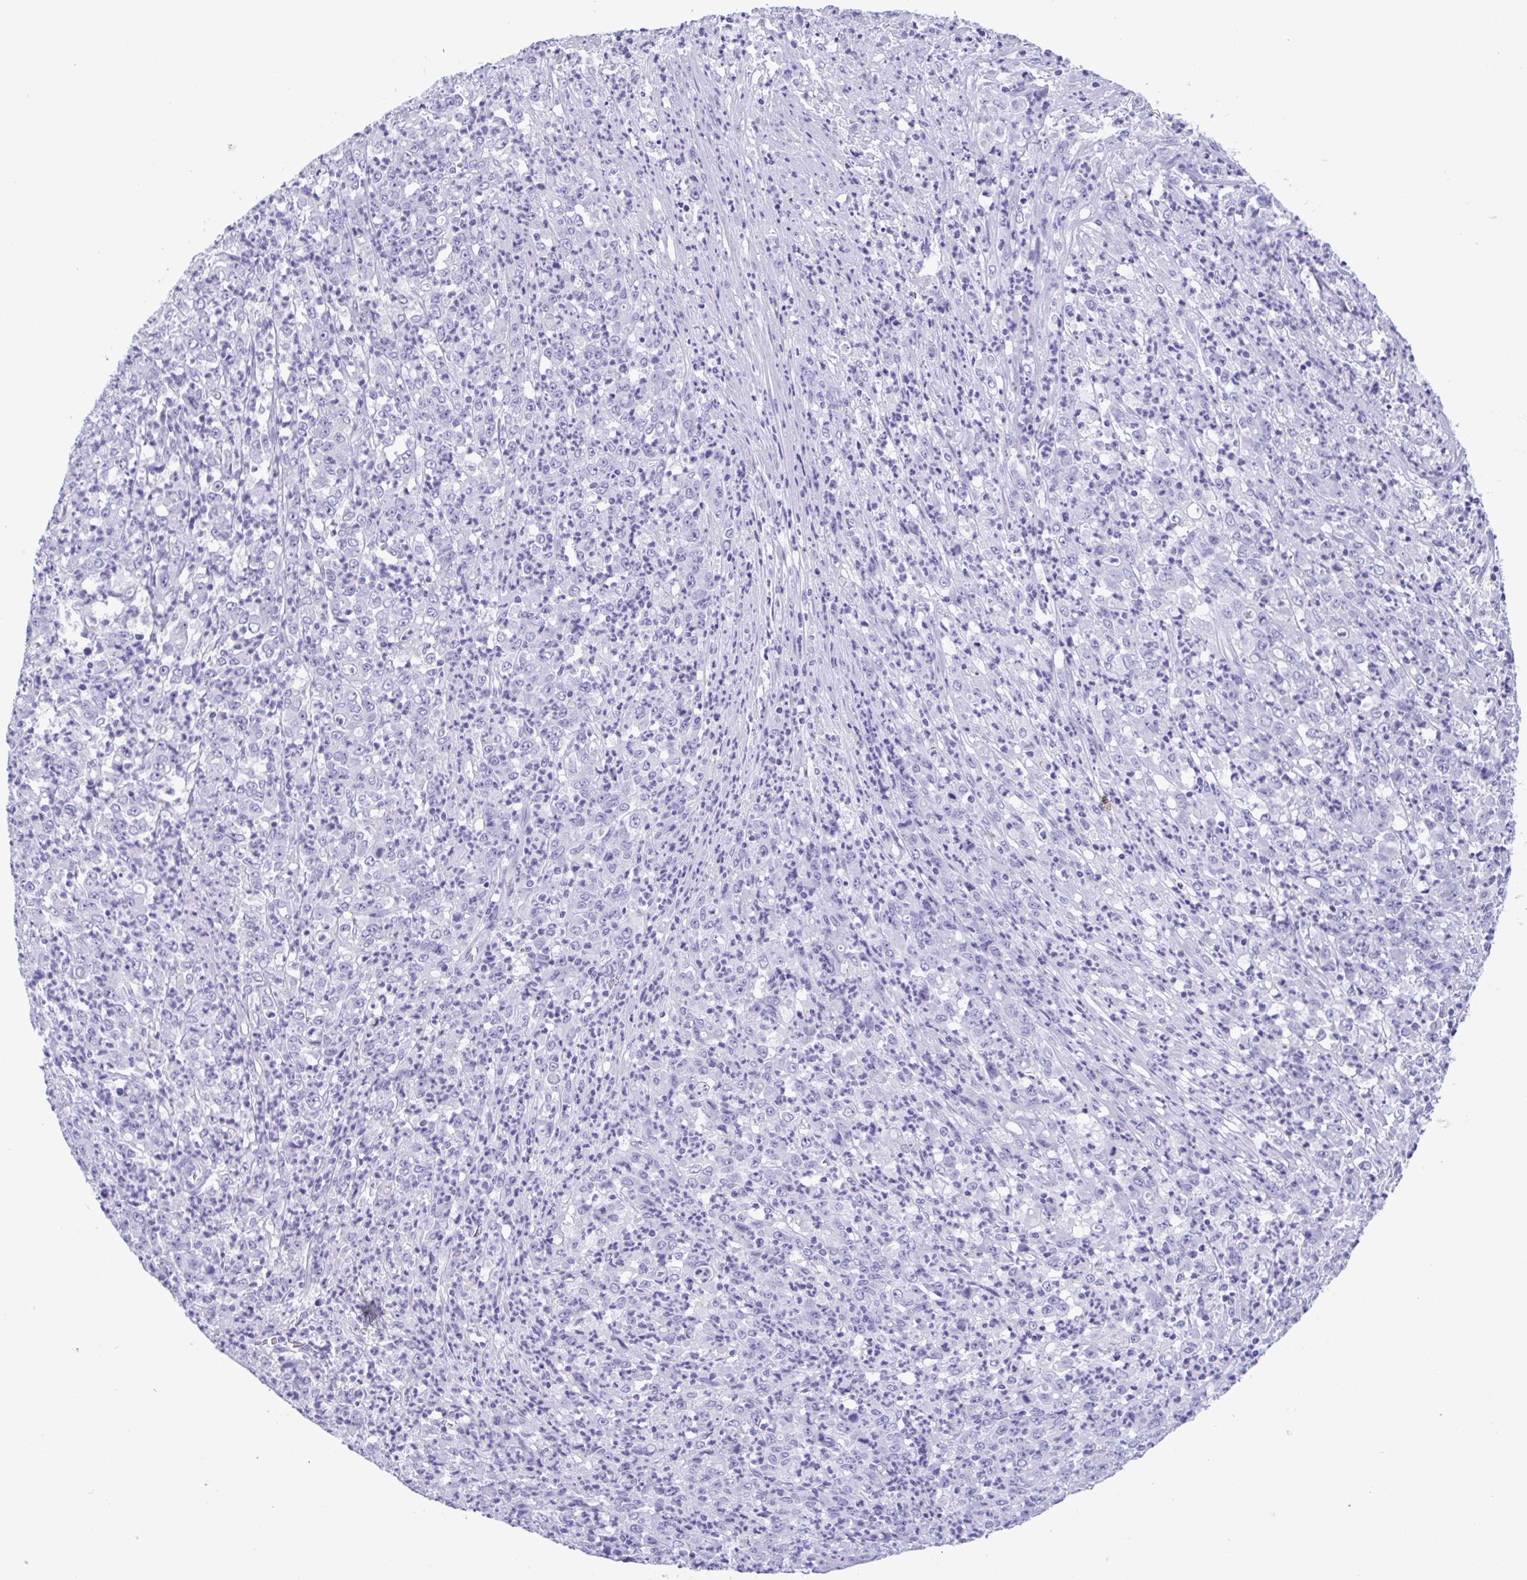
{"staining": {"intensity": "negative", "quantity": "none", "location": "none"}, "tissue": "stomach cancer", "cell_type": "Tumor cells", "image_type": "cancer", "snomed": [{"axis": "morphology", "description": "Adenocarcinoma, NOS"}, {"axis": "topography", "description": "Stomach, lower"}], "caption": "This is an immunohistochemistry (IHC) image of human stomach cancer (adenocarcinoma). There is no expression in tumor cells.", "gene": "TSPY2", "patient": {"sex": "female", "age": 71}}